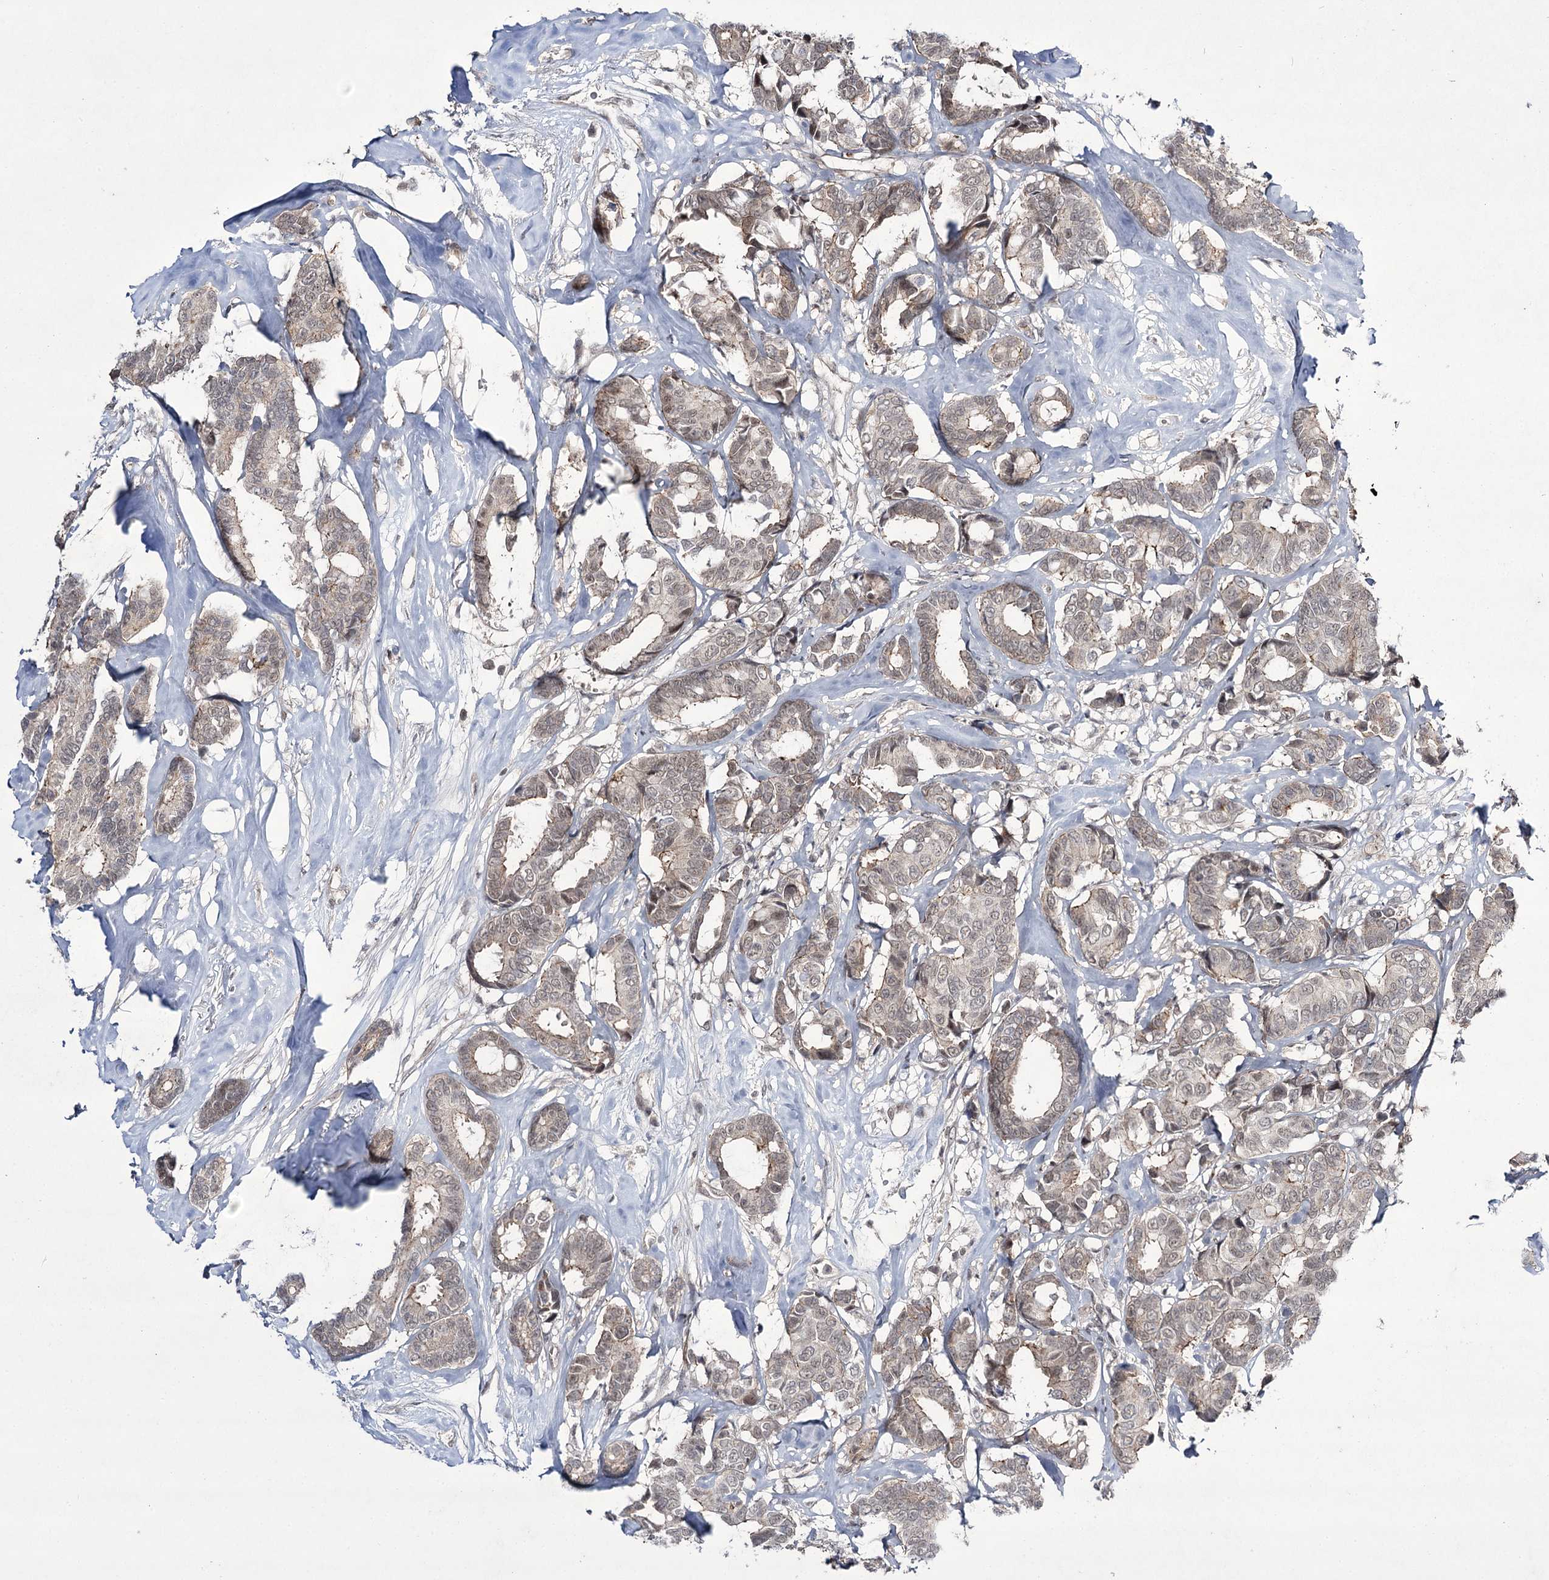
{"staining": {"intensity": "weak", "quantity": "25%-75%", "location": "nuclear"}, "tissue": "breast cancer", "cell_type": "Tumor cells", "image_type": "cancer", "snomed": [{"axis": "morphology", "description": "Duct carcinoma"}, {"axis": "topography", "description": "Breast"}], "caption": "Tumor cells display low levels of weak nuclear staining in about 25%-75% of cells in human breast cancer.", "gene": "HOXC11", "patient": {"sex": "female", "age": 87}}